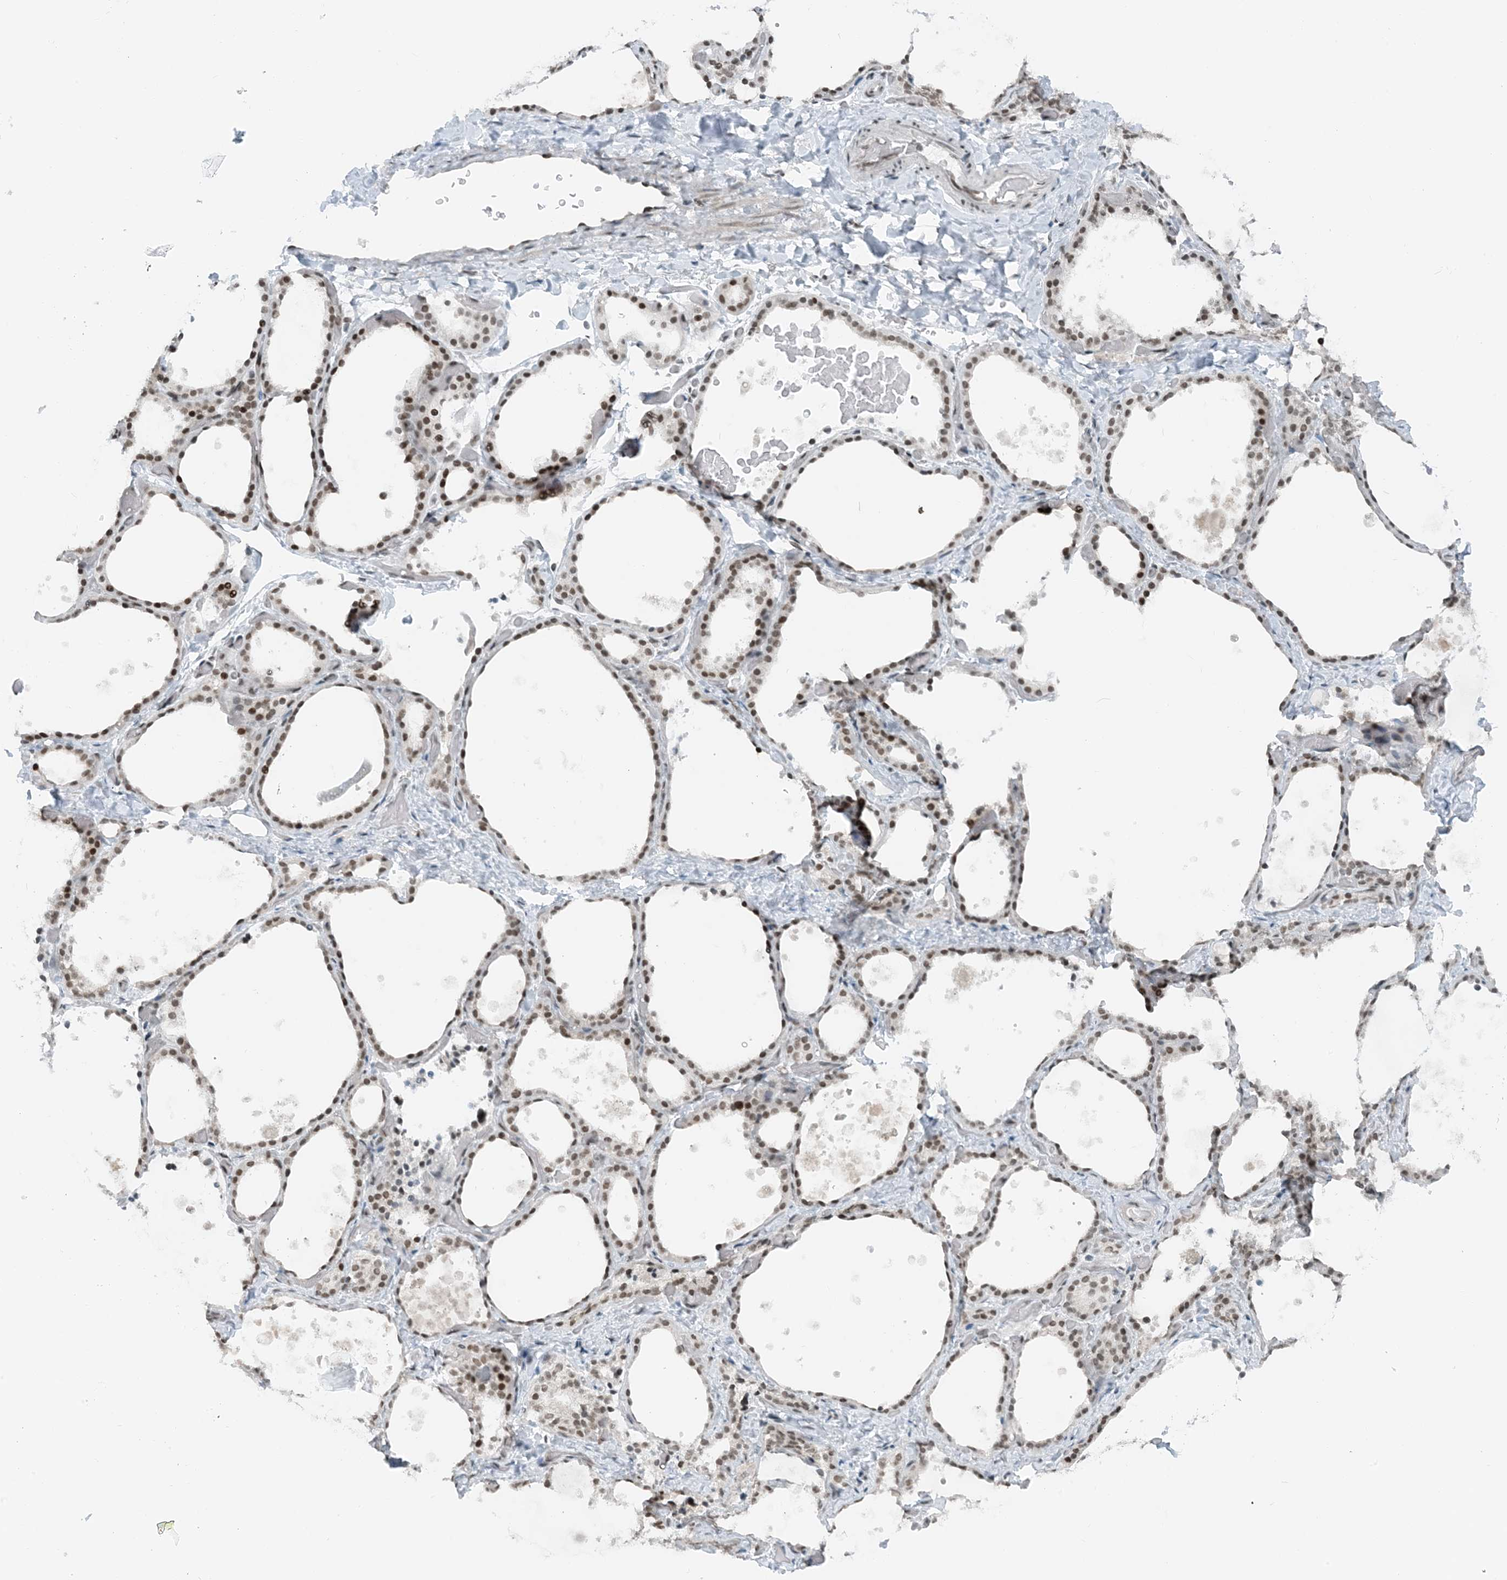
{"staining": {"intensity": "moderate", "quantity": ">75%", "location": "nuclear"}, "tissue": "thyroid gland", "cell_type": "Glandular cells", "image_type": "normal", "snomed": [{"axis": "morphology", "description": "Normal tissue, NOS"}, {"axis": "topography", "description": "Thyroid gland"}], "caption": "DAB immunohistochemical staining of normal human thyroid gland demonstrates moderate nuclear protein positivity in about >75% of glandular cells.", "gene": "ZNF500", "patient": {"sex": "female", "age": 44}}